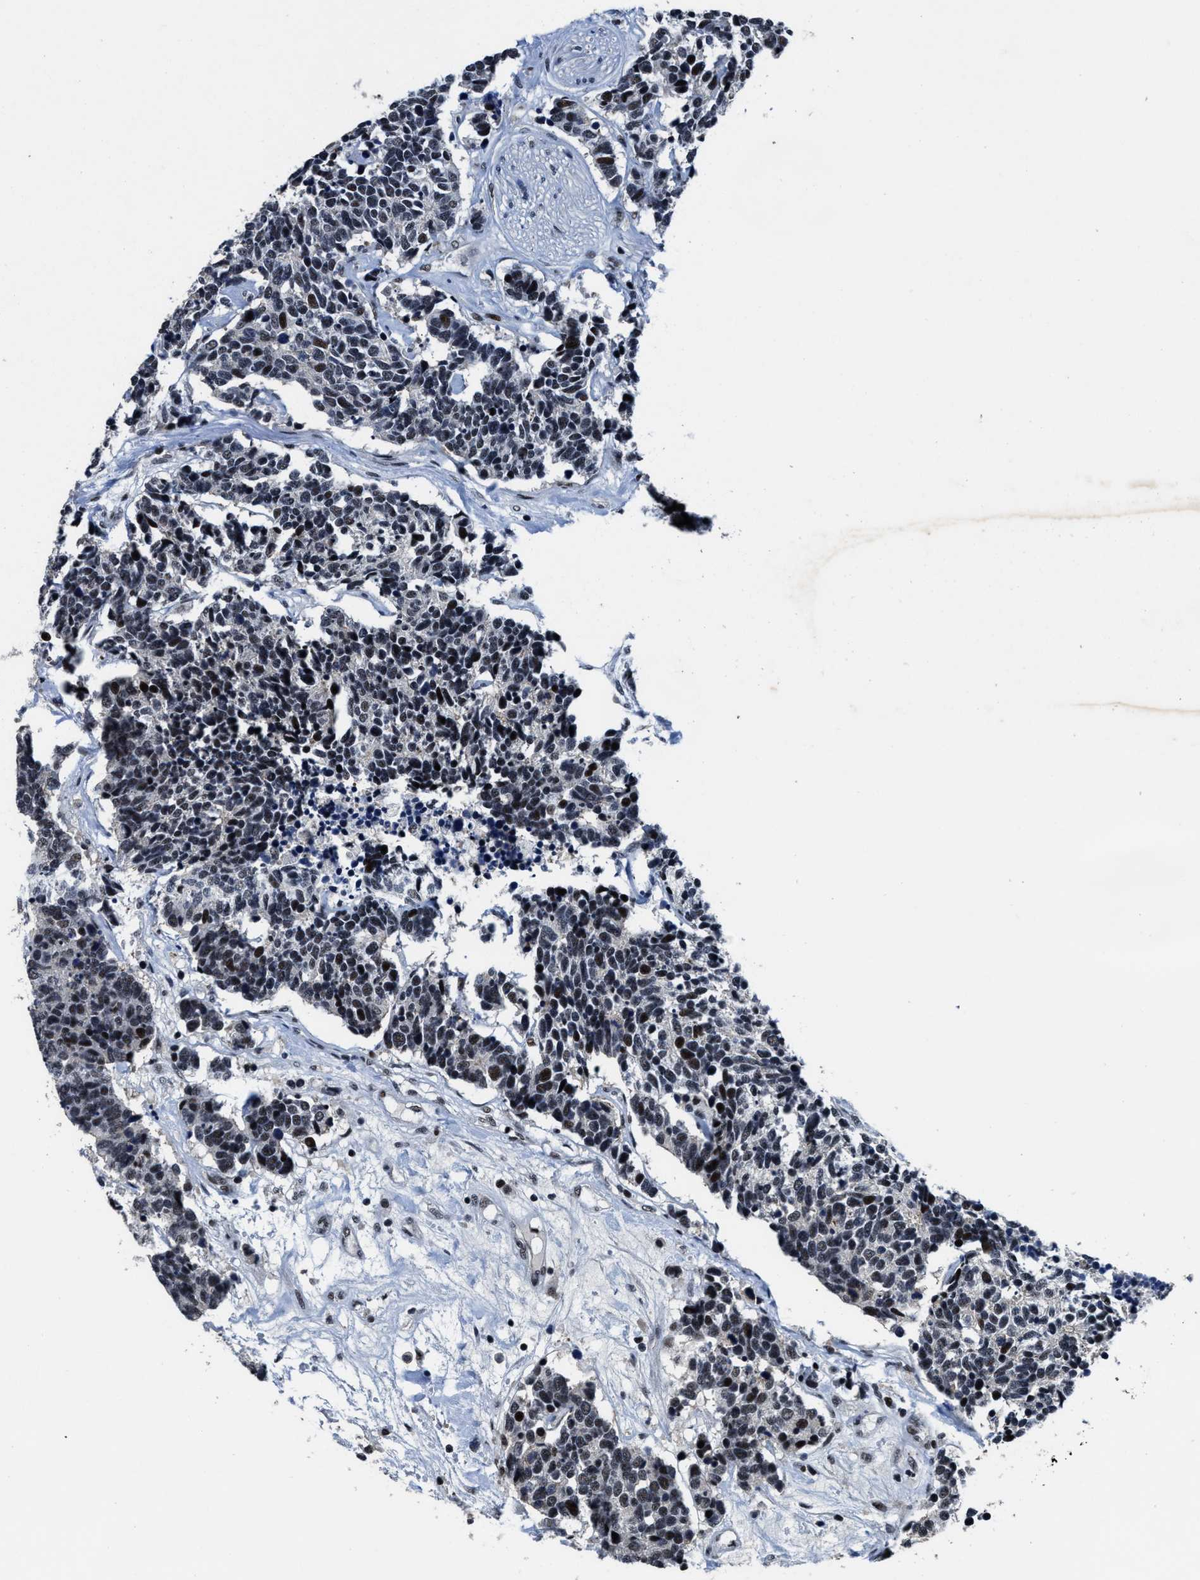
{"staining": {"intensity": "moderate", "quantity": "<25%", "location": "nuclear"}, "tissue": "carcinoid", "cell_type": "Tumor cells", "image_type": "cancer", "snomed": [{"axis": "morphology", "description": "Carcinoma, NOS"}, {"axis": "morphology", "description": "Carcinoid, malignant, NOS"}, {"axis": "topography", "description": "Urinary bladder"}], "caption": "Immunohistochemistry photomicrograph of human carcinoid (malignant) stained for a protein (brown), which exhibits low levels of moderate nuclear positivity in approximately <25% of tumor cells.", "gene": "ZNF233", "patient": {"sex": "male", "age": 57}}